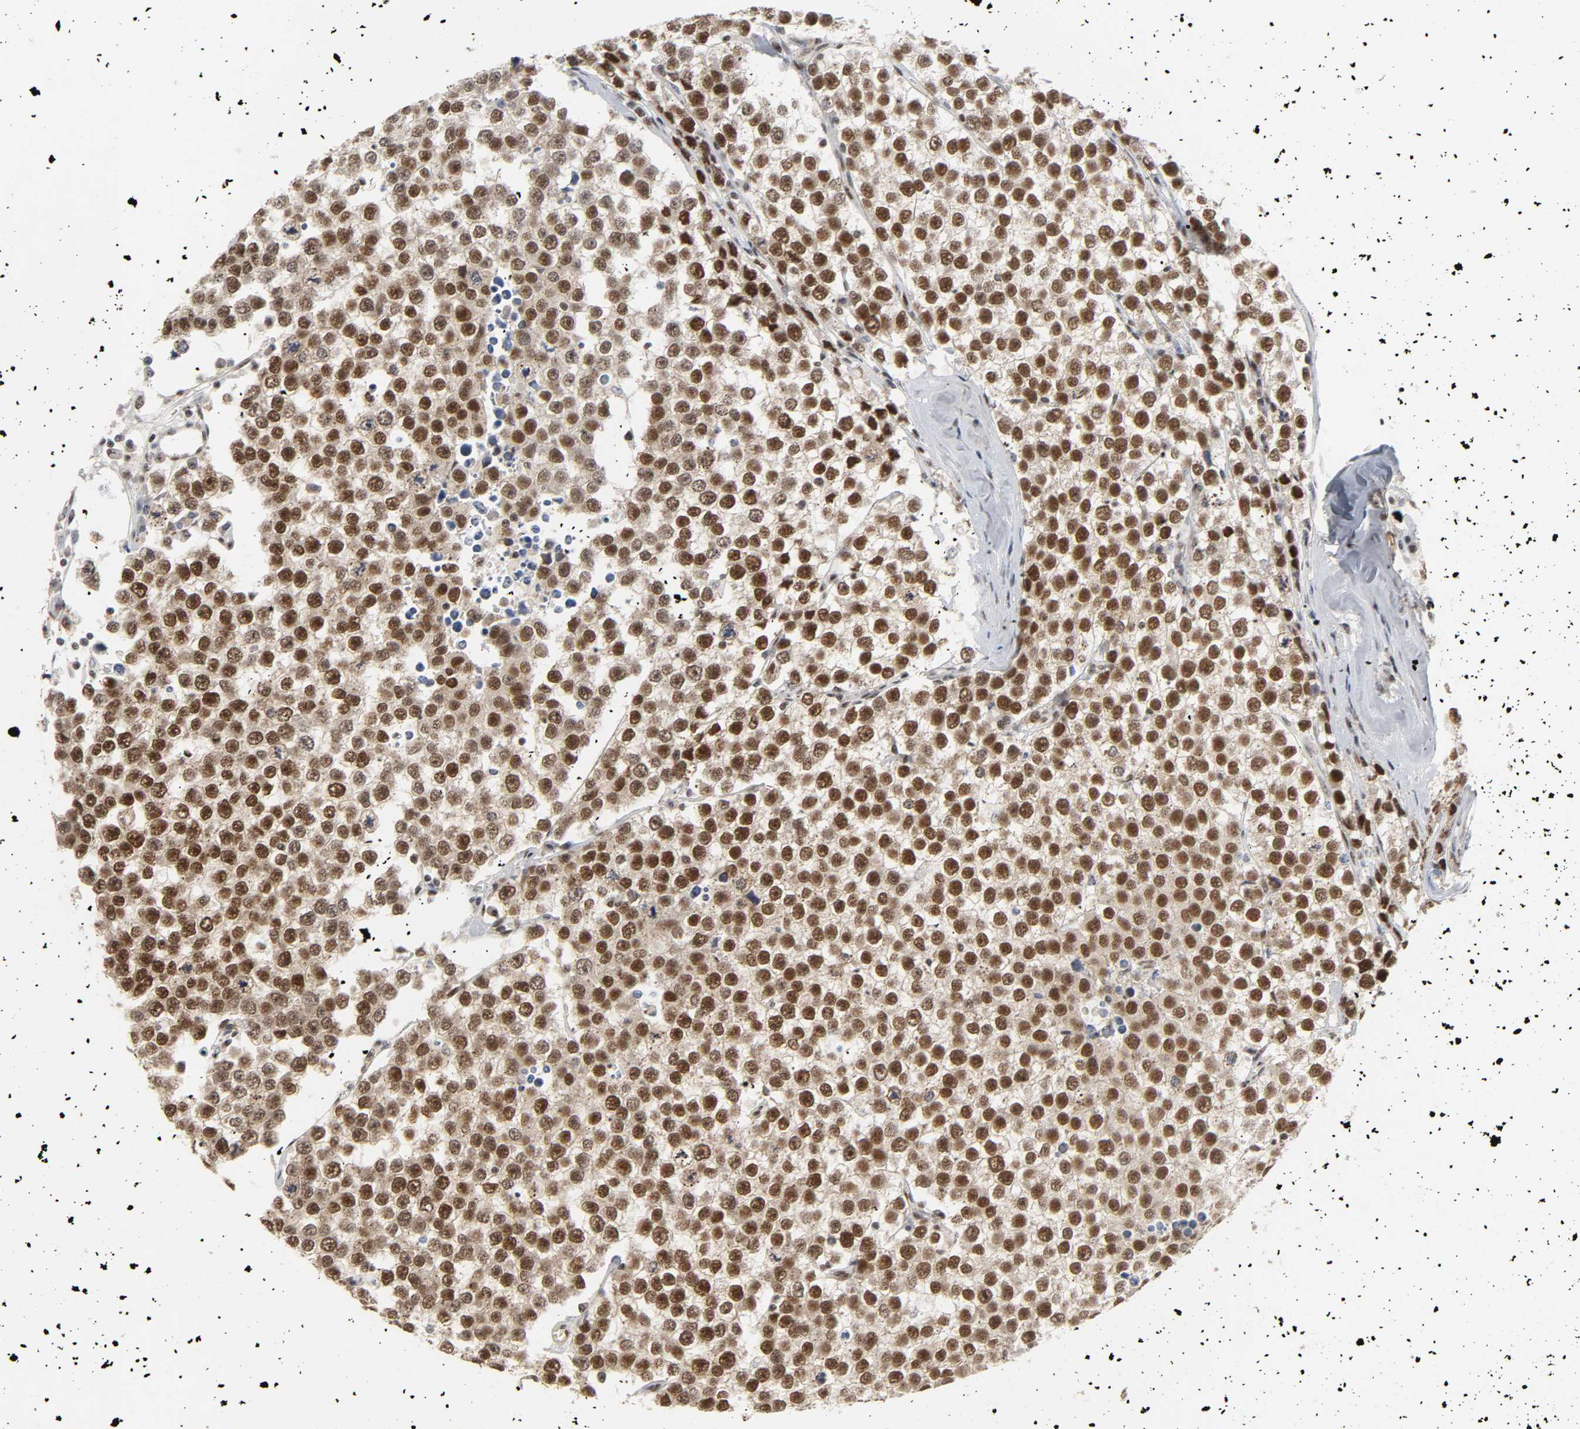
{"staining": {"intensity": "moderate", "quantity": ">75%", "location": "cytoplasmic/membranous,nuclear"}, "tissue": "testis cancer", "cell_type": "Tumor cells", "image_type": "cancer", "snomed": [{"axis": "morphology", "description": "Seminoma, NOS"}, {"axis": "morphology", "description": "Carcinoma, Embryonal, NOS"}, {"axis": "topography", "description": "Testis"}], "caption": "Immunohistochemistry micrograph of neoplastic tissue: human embryonal carcinoma (testis) stained using IHC shows medium levels of moderate protein expression localized specifically in the cytoplasmic/membranous and nuclear of tumor cells, appearing as a cytoplasmic/membranous and nuclear brown color.", "gene": "NCOA6", "patient": {"sex": "male", "age": 52}}